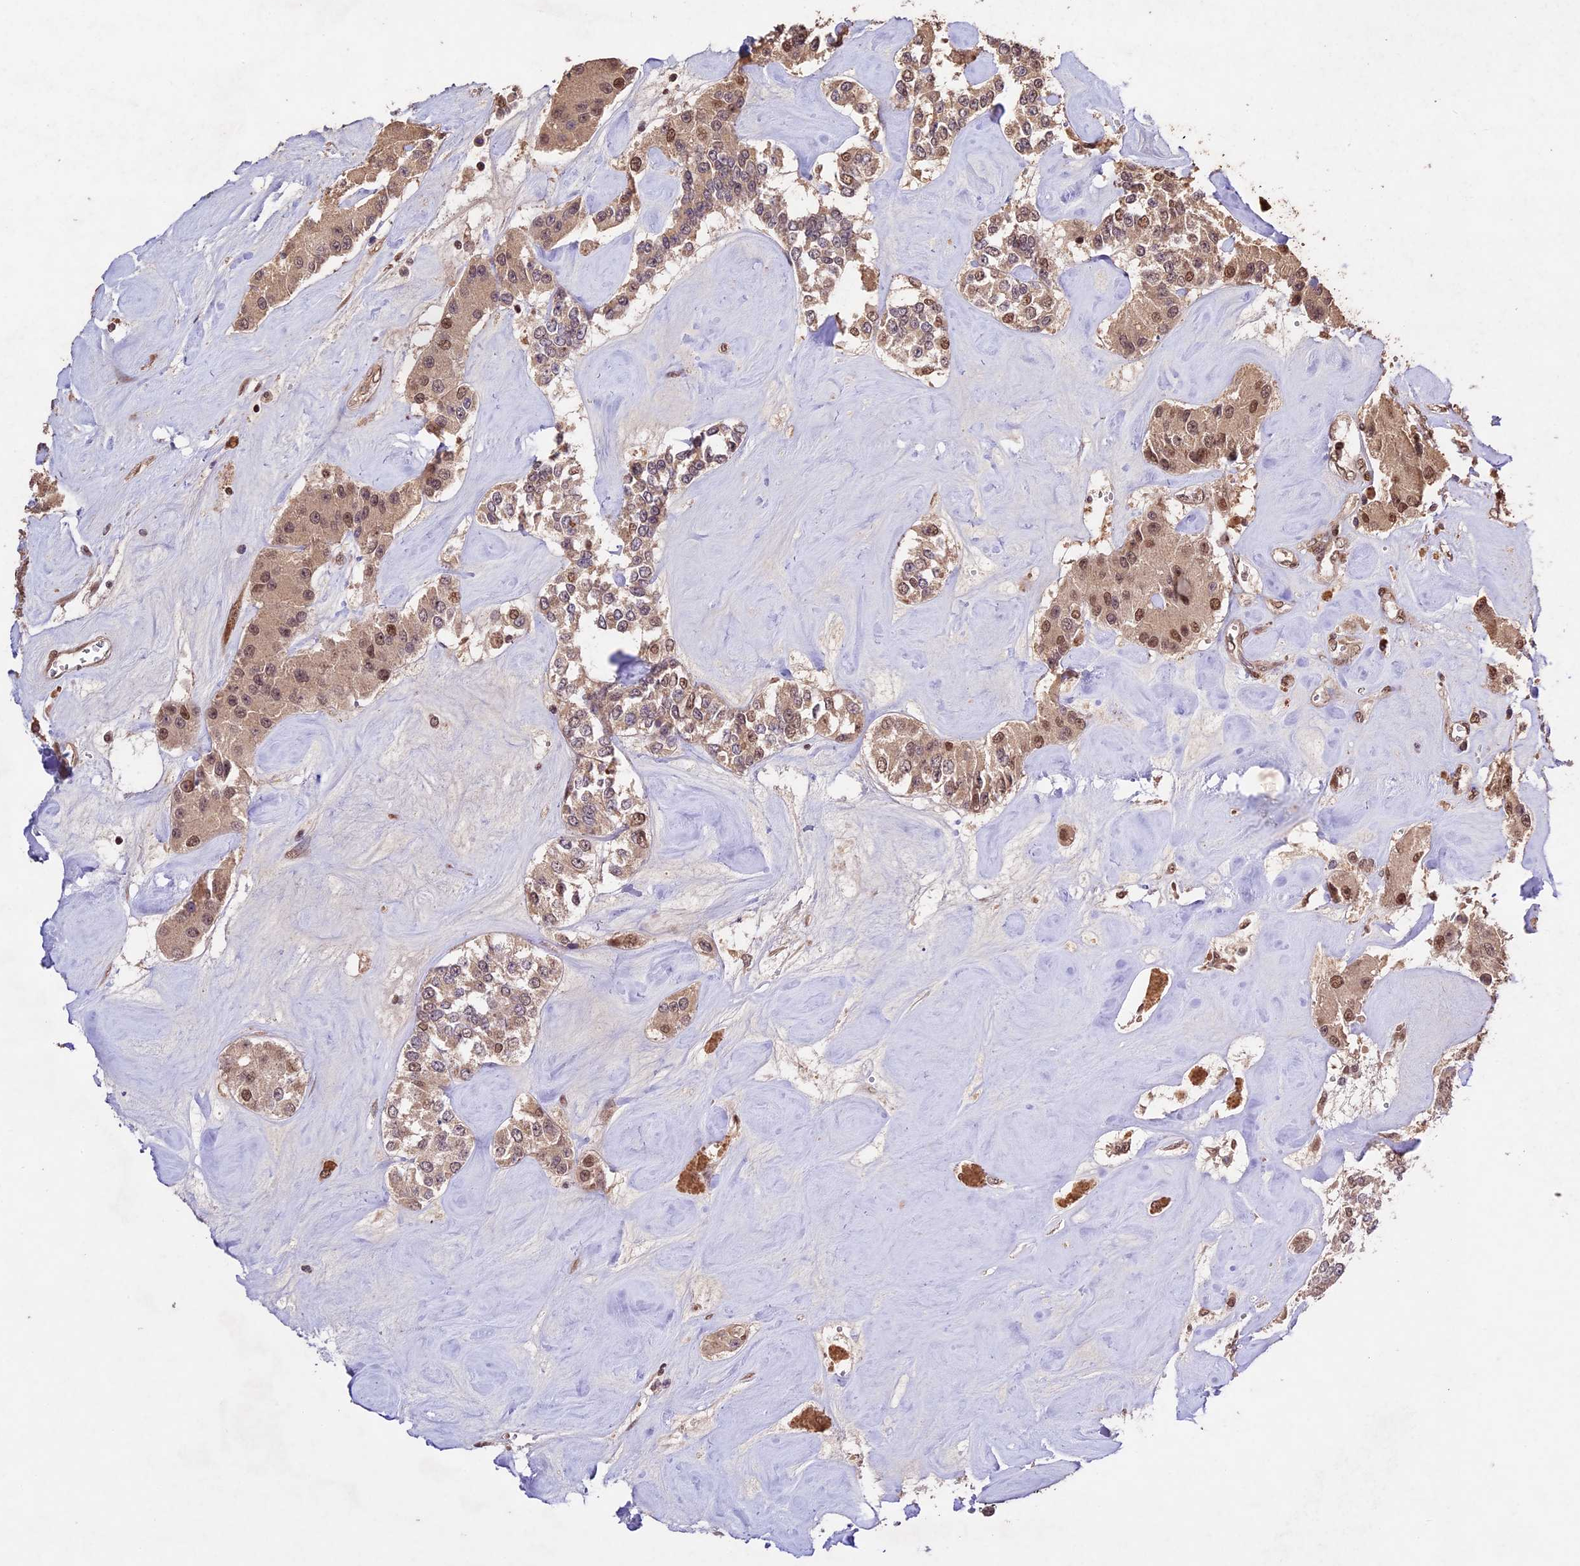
{"staining": {"intensity": "moderate", "quantity": "<25%", "location": "cytoplasmic/membranous,nuclear"}, "tissue": "carcinoid", "cell_type": "Tumor cells", "image_type": "cancer", "snomed": [{"axis": "morphology", "description": "Carcinoid, malignant, NOS"}, {"axis": "topography", "description": "Pancreas"}], "caption": "Immunohistochemistry image of neoplastic tissue: carcinoid (malignant) stained using IHC displays low levels of moderate protein expression localized specifically in the cytoplasmic/membranous and nuclear of tumor cells, appearing as a cytoplasmic/membranous and nuclear brown color.", "gene": "CDKN2AIP", "patient": {"sex": "male", "age": 41}}